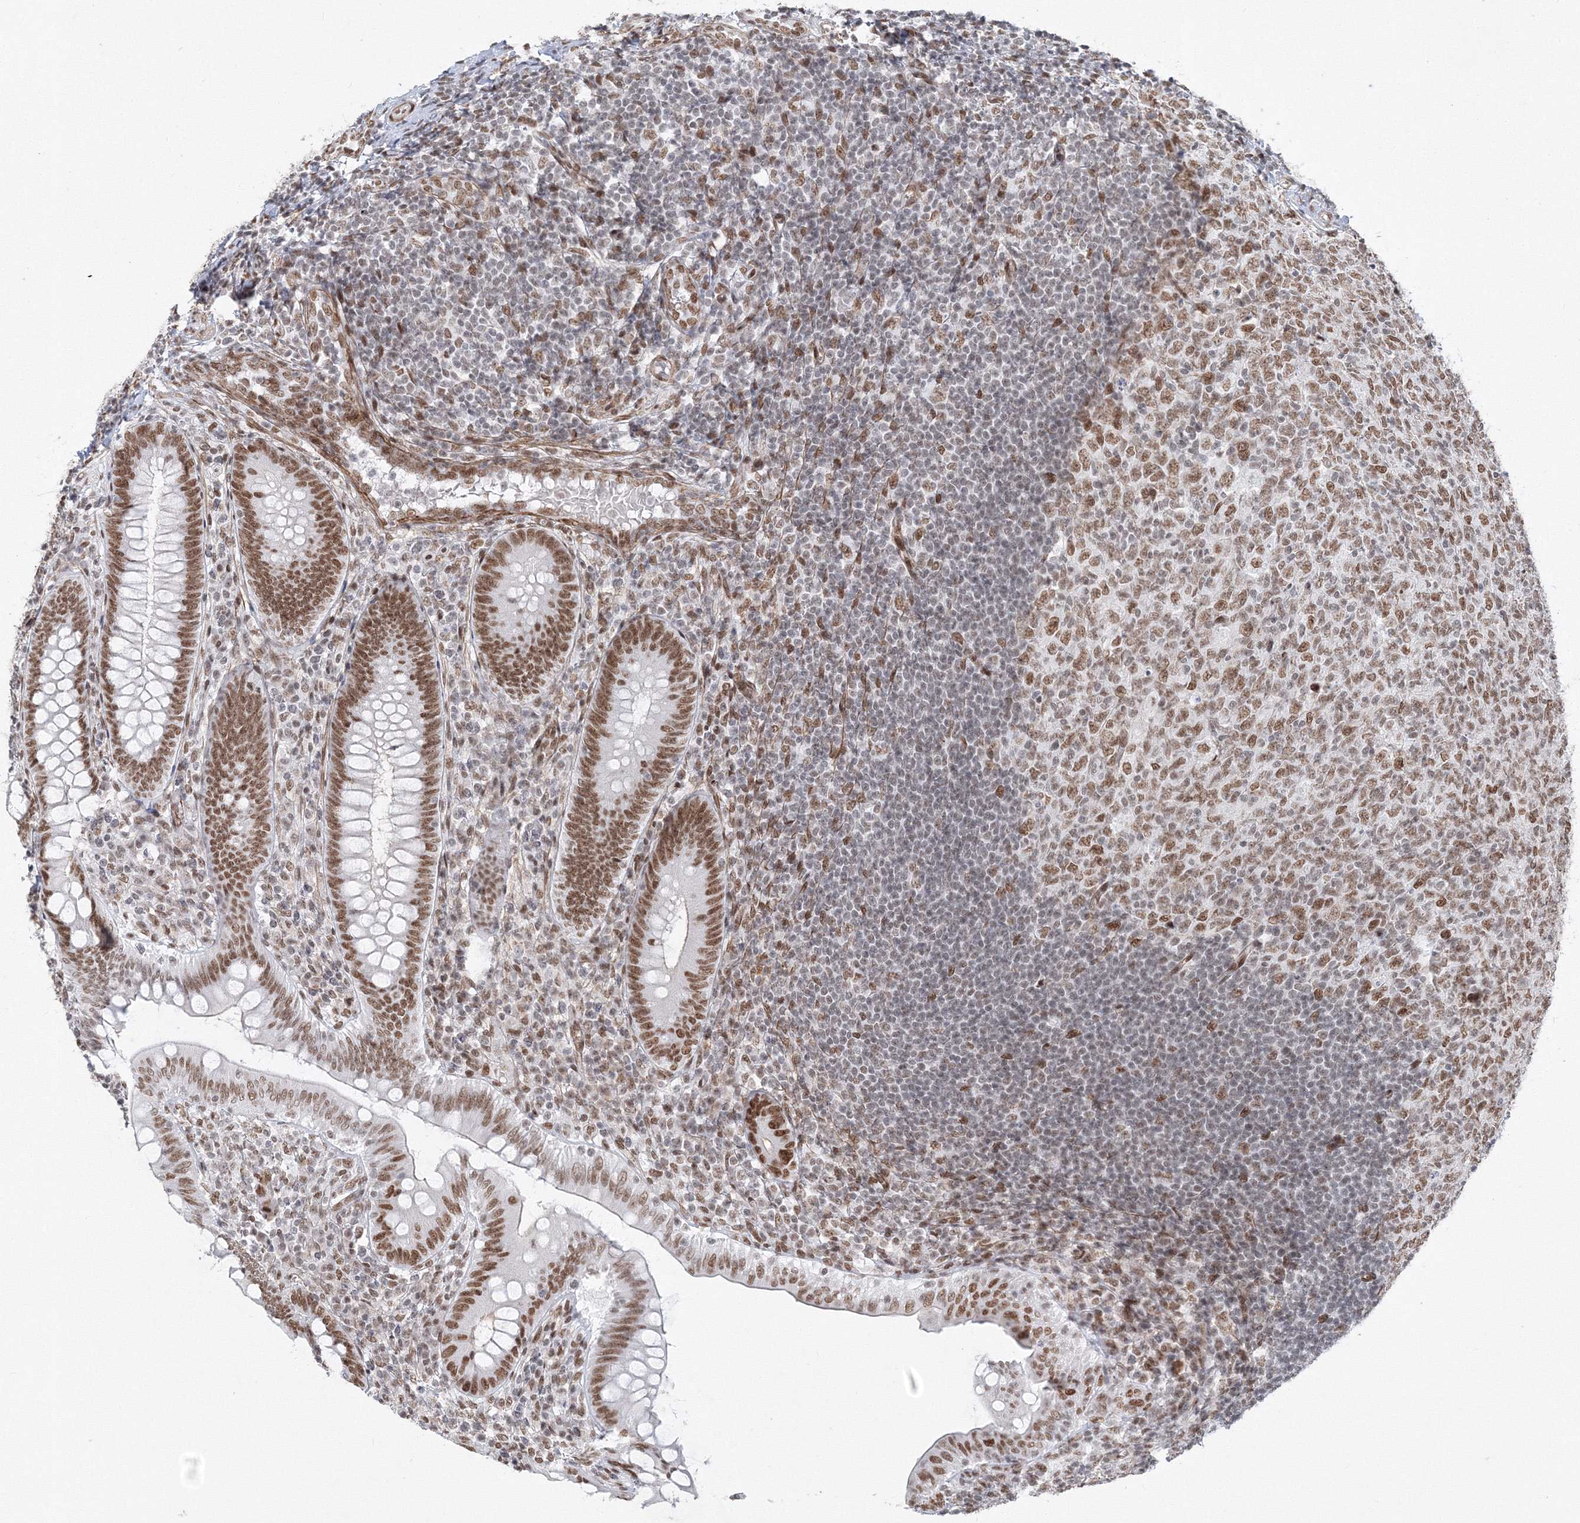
{"staining": {"intensity": "moderate", "quantity": ">75%", "location": "nuclear"}, "tissue": "appendix", "cell_type": "Glandular cells", "image_type": "normal", "snomed": [{"axis": "morphology", "description": "Normal tissue, NOS"}, {"axis": "topography", "description": "Appendix"}], "caption": "DAB (3,3'-diaminobenzidine) immunohistochemical staining of normal appendix exhibits moderate nuclear protein staining in about >75% of glandular cells.", "gene": "ZNF638", "patient": {"sex": "male", "age": 14}}